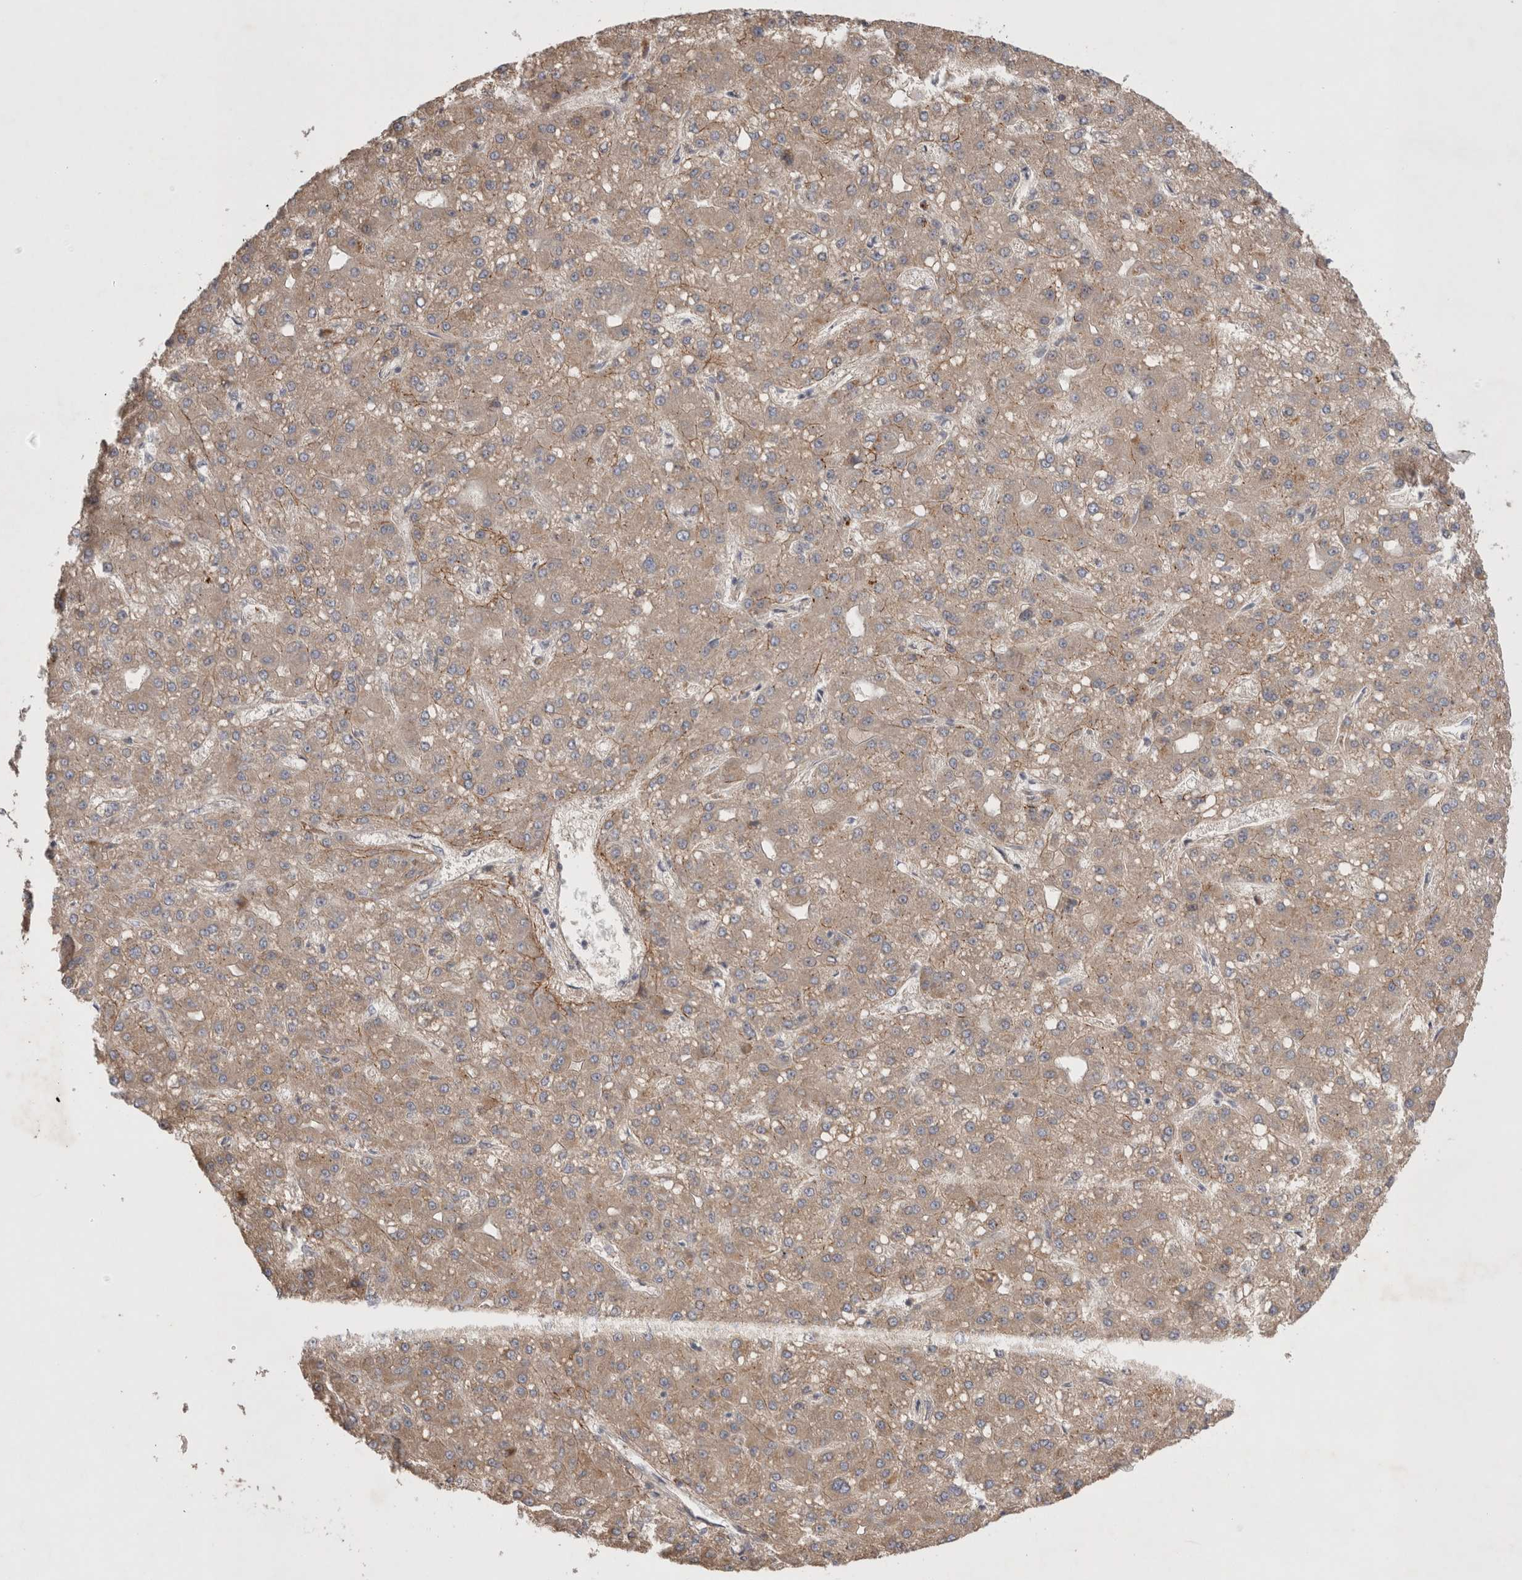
{"staining": {"intensity": "weak", "quantity": ">75%", "location": "cytoplasmic/membranous"}, "tissue": "liver cancer", "cell_type": "Tumor cells", "image_type": "cancer", "snomed": [{"axis": "morphology", "description": "Carcinoma, Hepatocellular, NOS"}, {"axis": "topography", "description": "Liver"}], "caption": "Immunohistochemistry (IHC) image of neoplastic tissue: liver cancer stained using immunohistochemistry (IHC) shows low levels of weak protein expression localized specifically in the cytoplasmic/membranous of tumor cells, appearing as a cytoplasmic/membranous brown color.", "gene": "GSDMB", "patient": {"sex": "male", "age": 67}}